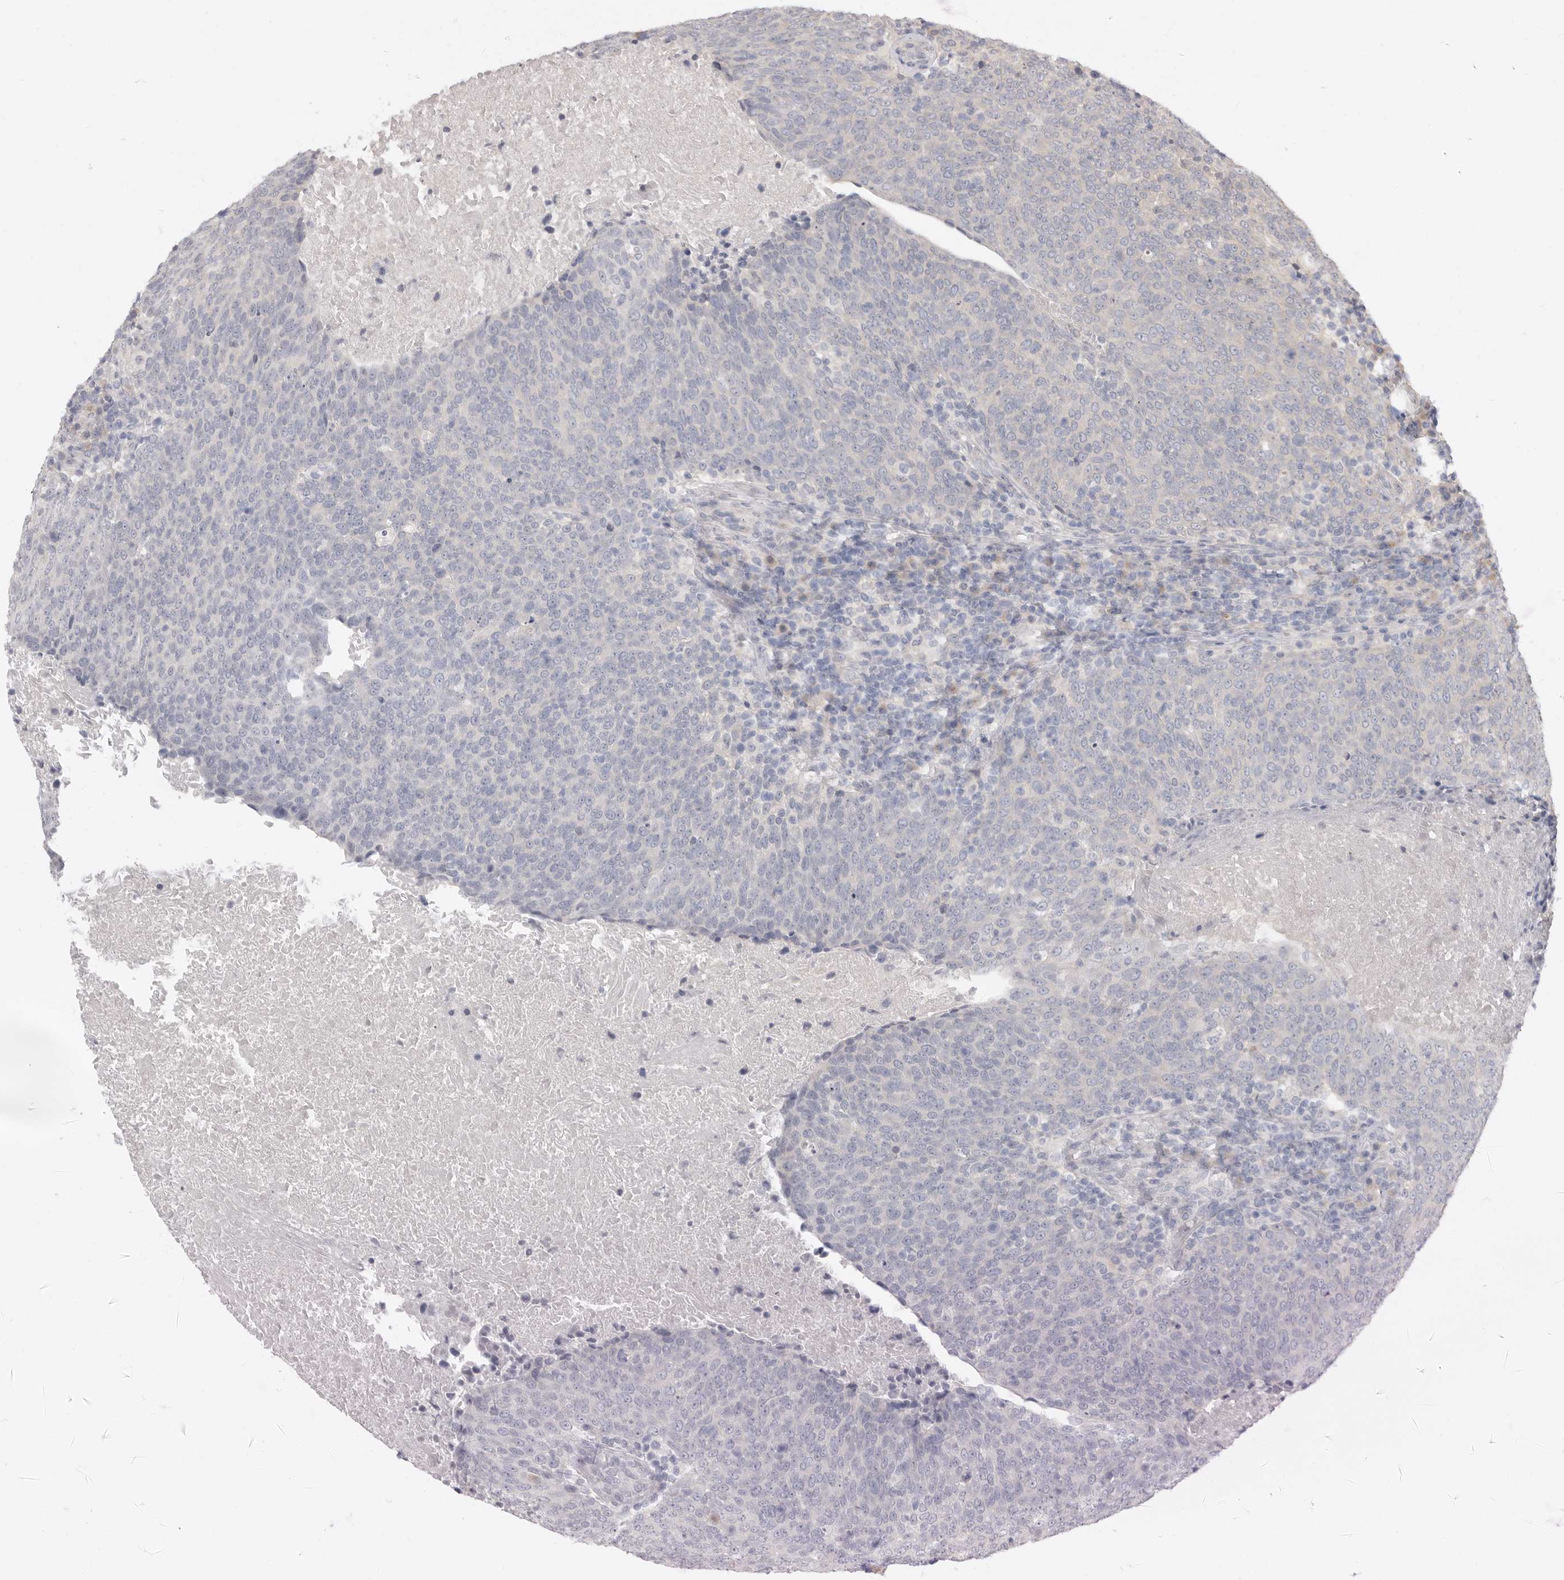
{"staining": {"intensity": "negative", "quantity": "none", "location": "none"}, "tissue": "head and neck cancer", "cell_type": "Tumor cells", "image_type": "cancer", "snomed": [{"axis": "morphology", "description": "Squamous cell carcinoma, NOS"}, {"axis": "morphology", "description": "Squamous cell carcinoma, metastatic, NOS"}, {"axis": "topography", "description": "Lymph node"}, {"axis": "topography", "description": "Head-Neck"}], "caption": "DAB (3,3'-diaminobenzidine) immunohistochemical staining of head and neck cancer (metastatic squamous cell carcinoma) exhibits no significant expression in tumor cells.", "gene": "AHDC1", "patient": {"sex": "male", "age": 62}}